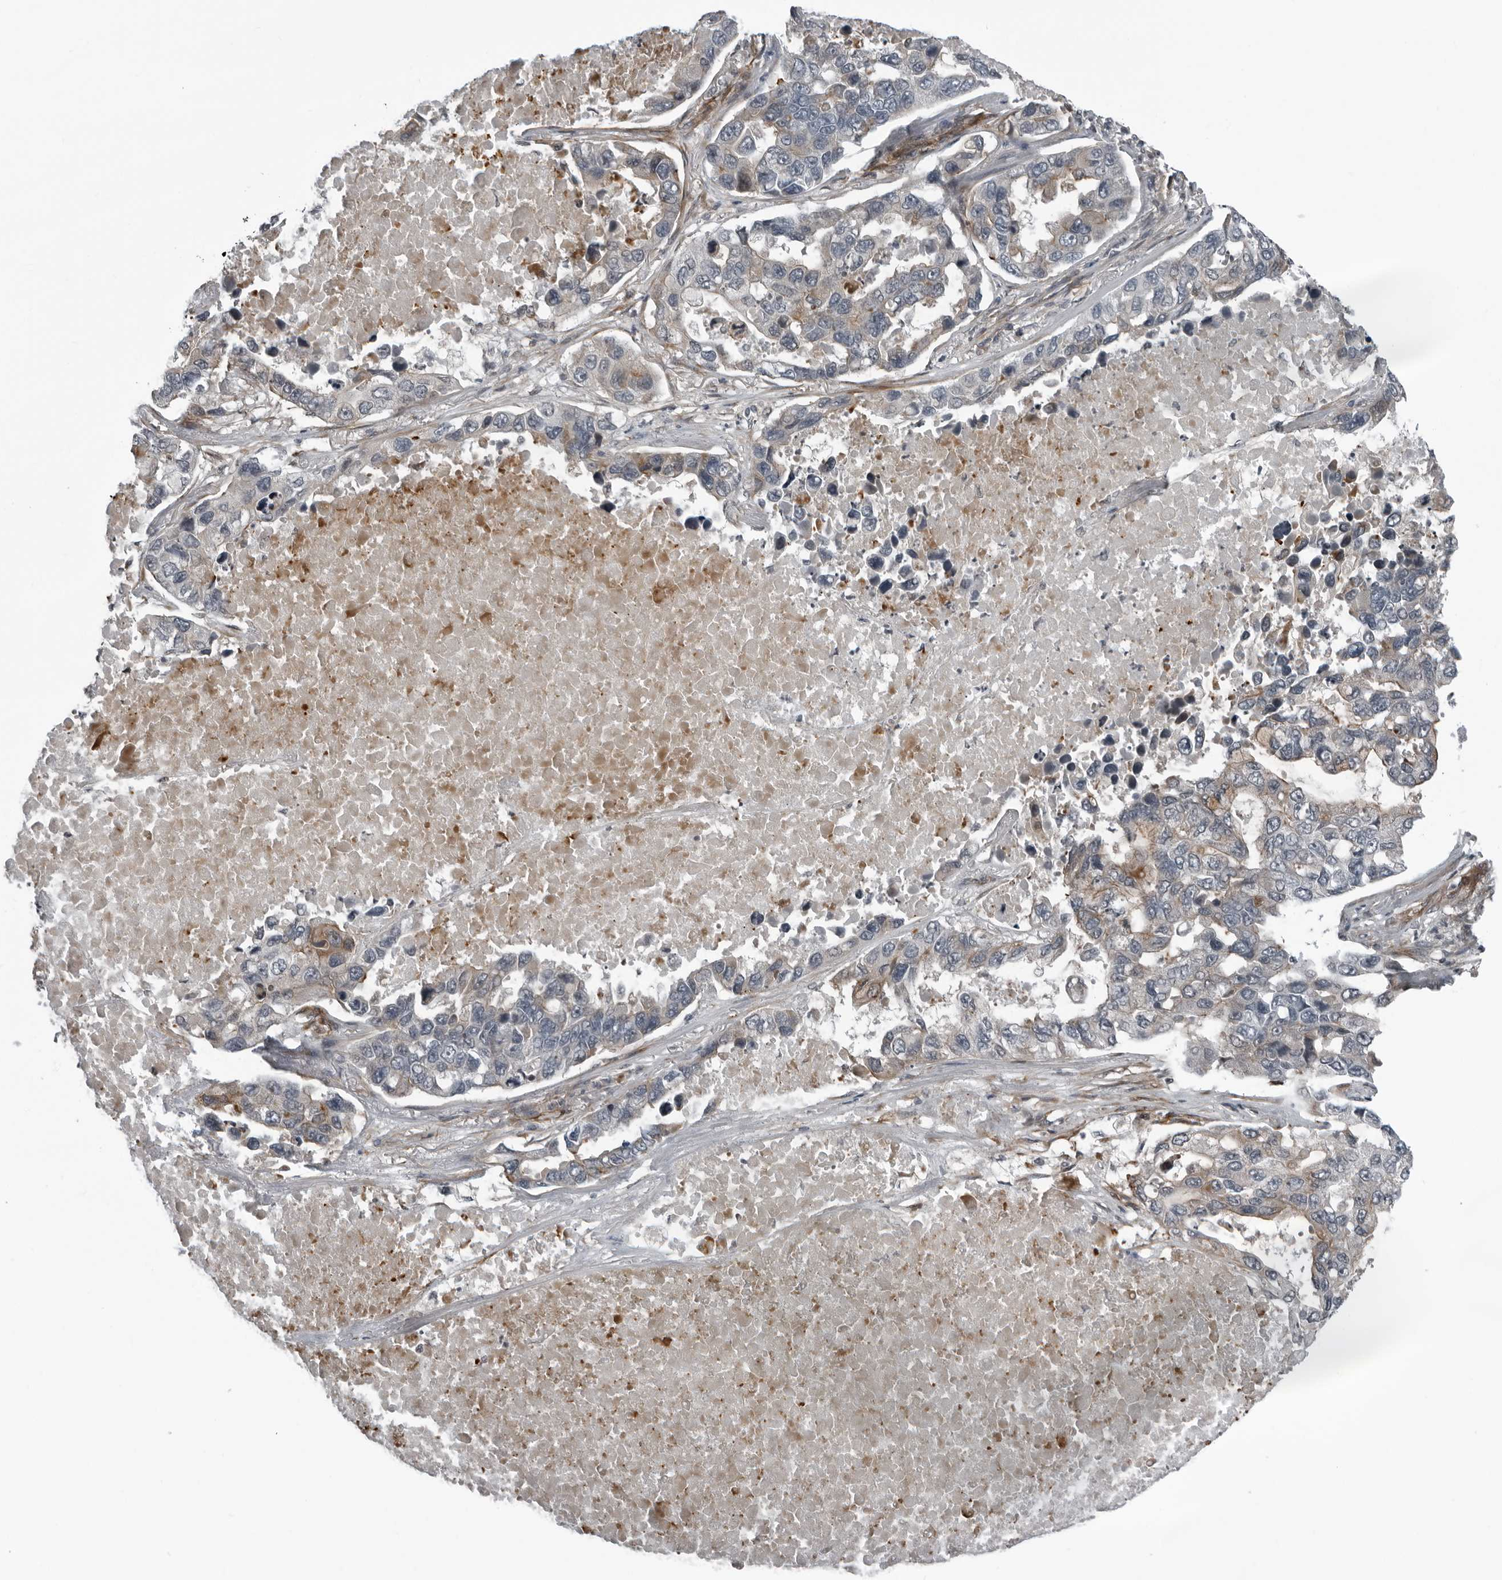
{"staining": {"intensity": "weak", "quantity": "<25%", "location": "cytoplasmic/membranous"}, "tissue": "lung cancer", "cell_type": "Tumor cells", "image_type": "cancer", "snomed": [{"axis": "morphology", "description": "Adenocarcinoma, NOS"}, {"axis": "topography", "description": "Lung"}], "caption": "DAB immunohistochemical staining of lung cancer reveals no significant positivity in tumor cells. (DAB (3,3'-diaminobenzidine) immunohistochemistry visualized using brightfield microscopy, high magnification).", "gene": "FAM102B", "patient": {"sex": "male", "age": 64}}